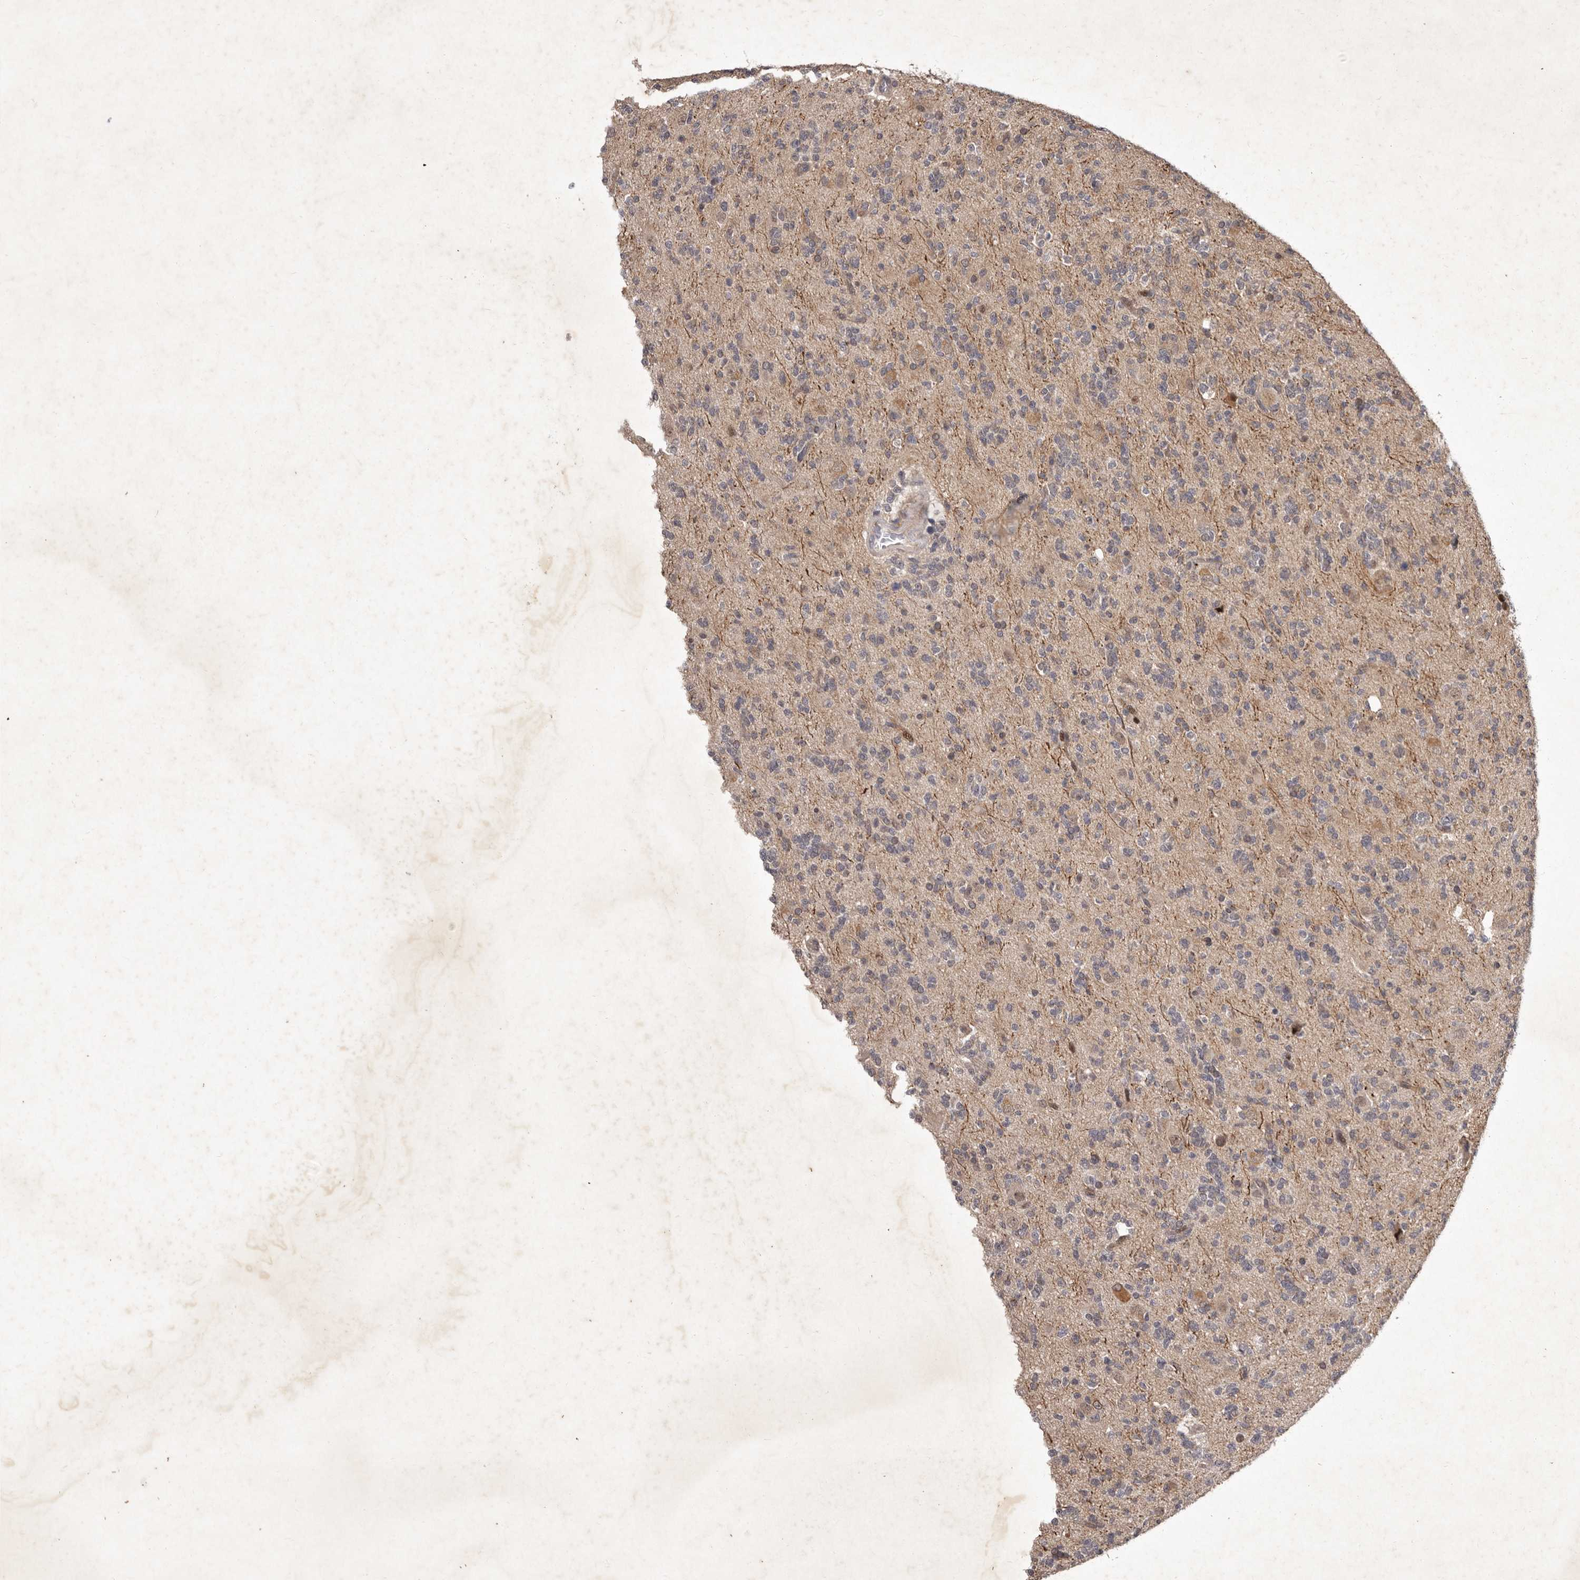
{"staining": {"intensity": "negative", "quantity": "none", "location": "none"}, "tissue": "glioma", "cell_type": "Tumor cells", "image_type": "cancer", "snomed": [{"axis": "morphology", "description": "Glioma, malignant, High grade"}, {"axis": "topography", "description": "Brain"}], "caption": "IHC of glioma displays no positivity in tumor cells.", "gene": "ABL1", "patient": {"sex": "female", "age": 62}}